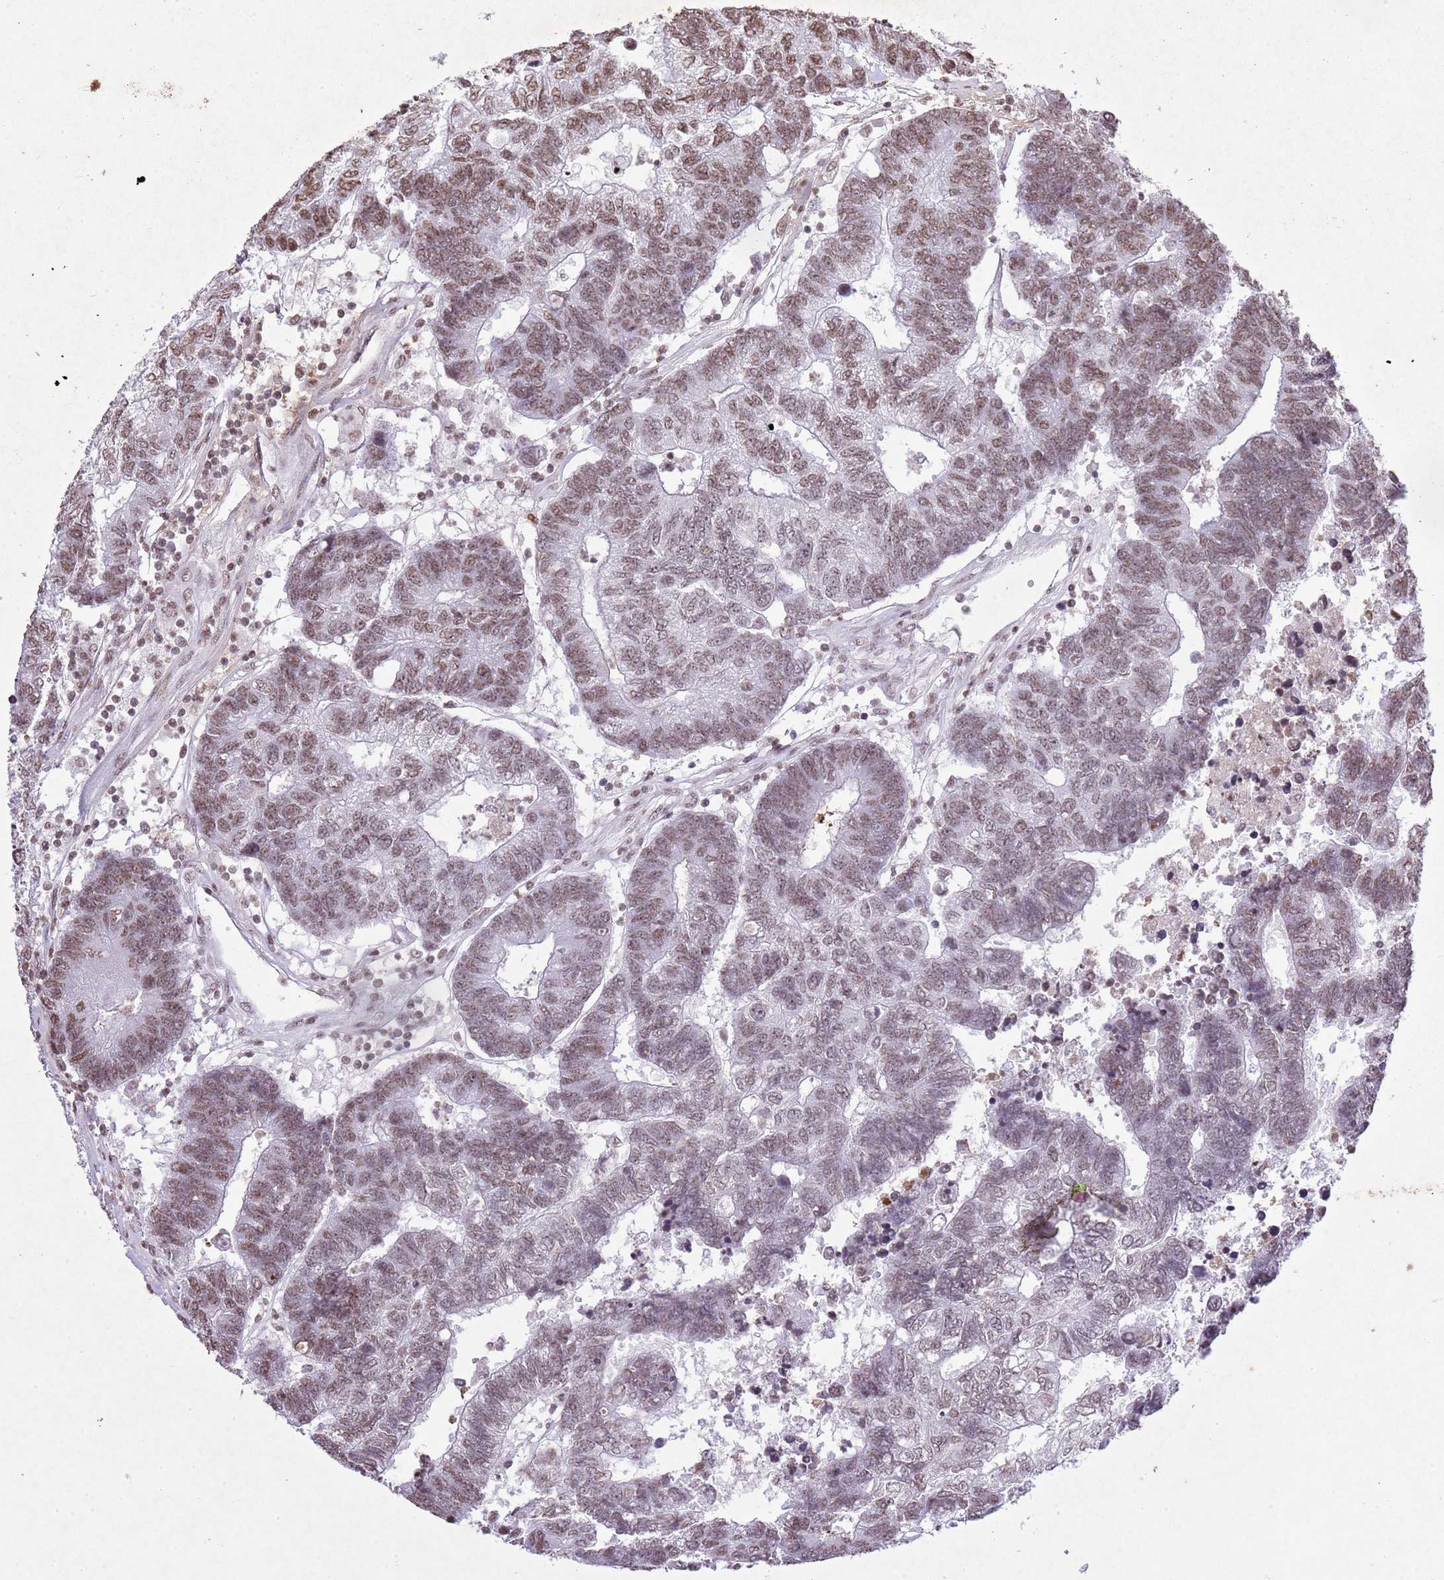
{"staining": {"intensity": "moderate", "quantity": ">75%", "location": "nuclear"}, "tissue": "colorectal cancer", "cell_type": "Tumor cells", "image_type": "cancer", "snomed": [{"axis": "morphology", "description": "Adenocarcinoma, NOS"}, {"axis": "topography", "description": "Colon"}], "caption": "Colorectal cancer (adenocarcinoma) was stained to show a protein in brown. There is medium levels of moderate nuclear positivity in about >75% of tumor cells.", "gene": "BMAL1", "patient": {"sex": "female", "age": 48}}